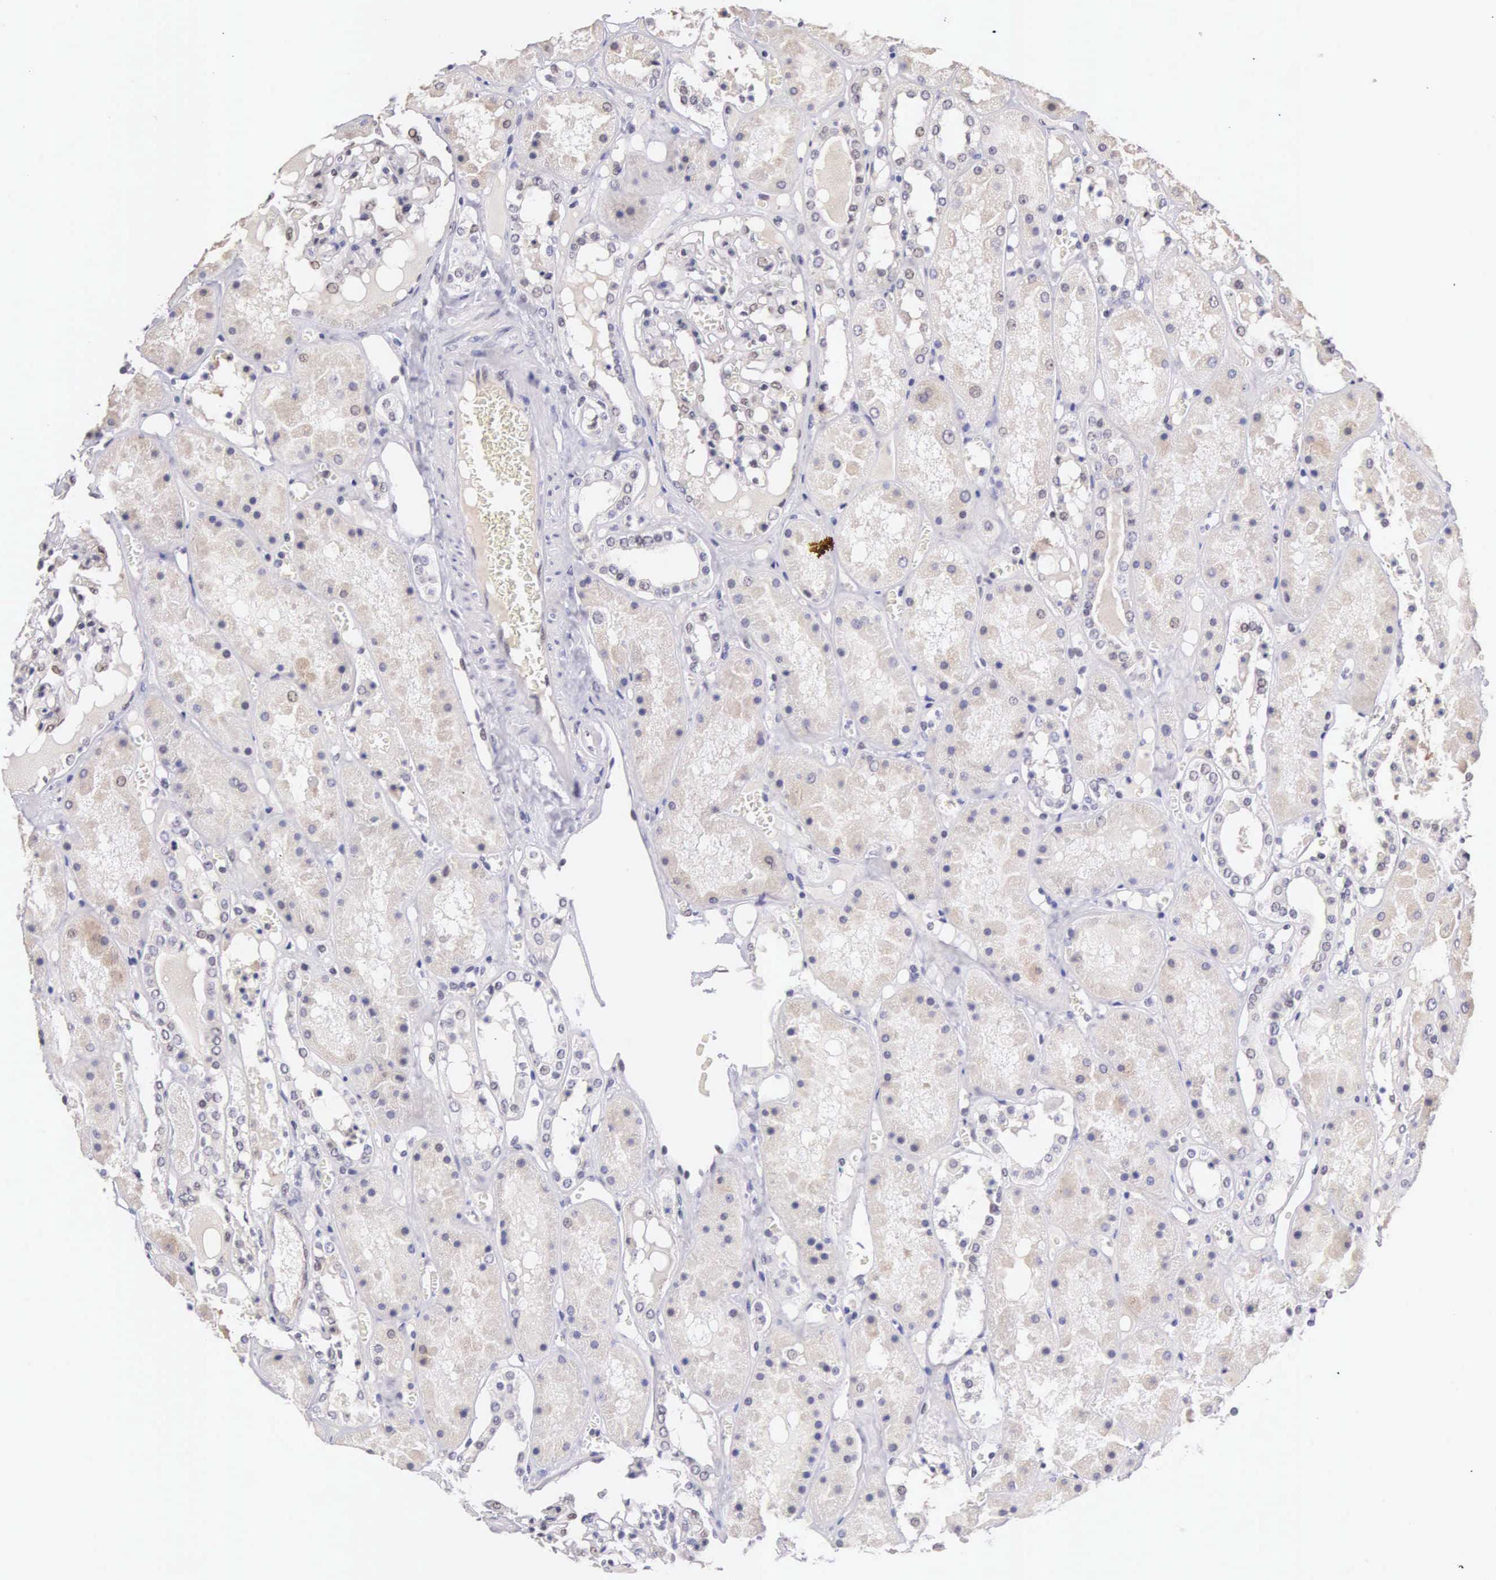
{"staining": {"intensity": "negative", "quantity": "none", "location": "none"}, "tissue": "kidney", "cell_type": "Cells in glomeruli", "image_type": "normal", "snomed": [{"axis": "morphology", "description": "Normal tissue, NOS"}, {"axis": "topography", "description": "Kidney"}], "caption": "The image shows no staining of cells in glomeruli in normal kidney. (Stains: DAB (3,3'-diaminobenzidine) IHC with hematoxylin counter stain, Microscopy: brightfield microscopy at high magnification).", "gene": "HMGXB4", "patient": {"sex": "male", "age": 36}}